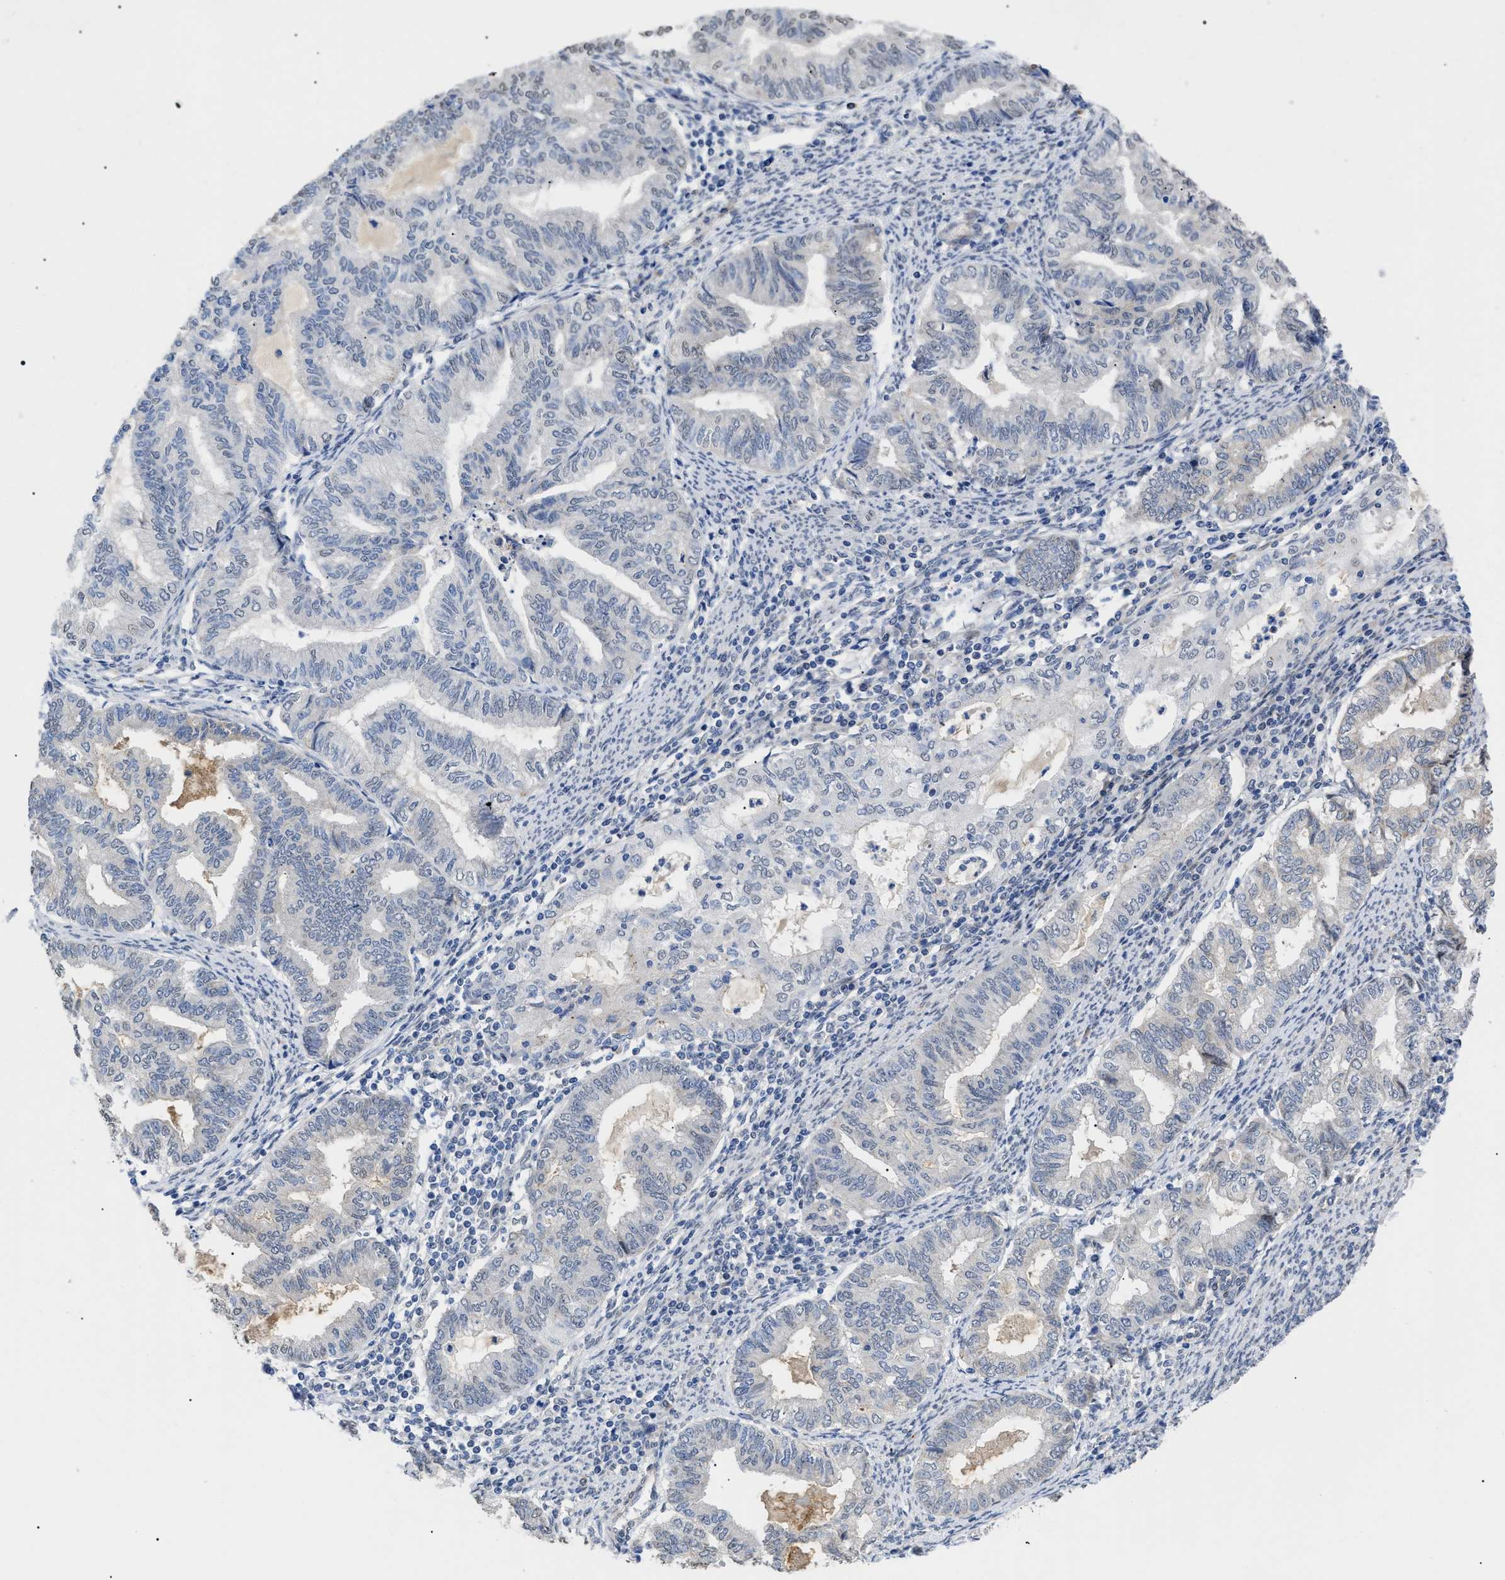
{"staining": {"intensity": "negative", "quantity": "none", "location": "none"}, "tissue": "endometrial cancer", "cell_type": "Tumor cells", "image_type": "cancer", "snomed": [{"axis": "morphology", "description": "Adenocarcinoma, NOS"}, {"axis": "topography", "description": "Endometrium"}], "caption": "There is no significant staining in tumor cells of endometrial cancer (adenocarcinoma).", "gene": "SFXN5", "patient": {"sex": "female", "age": 79}}